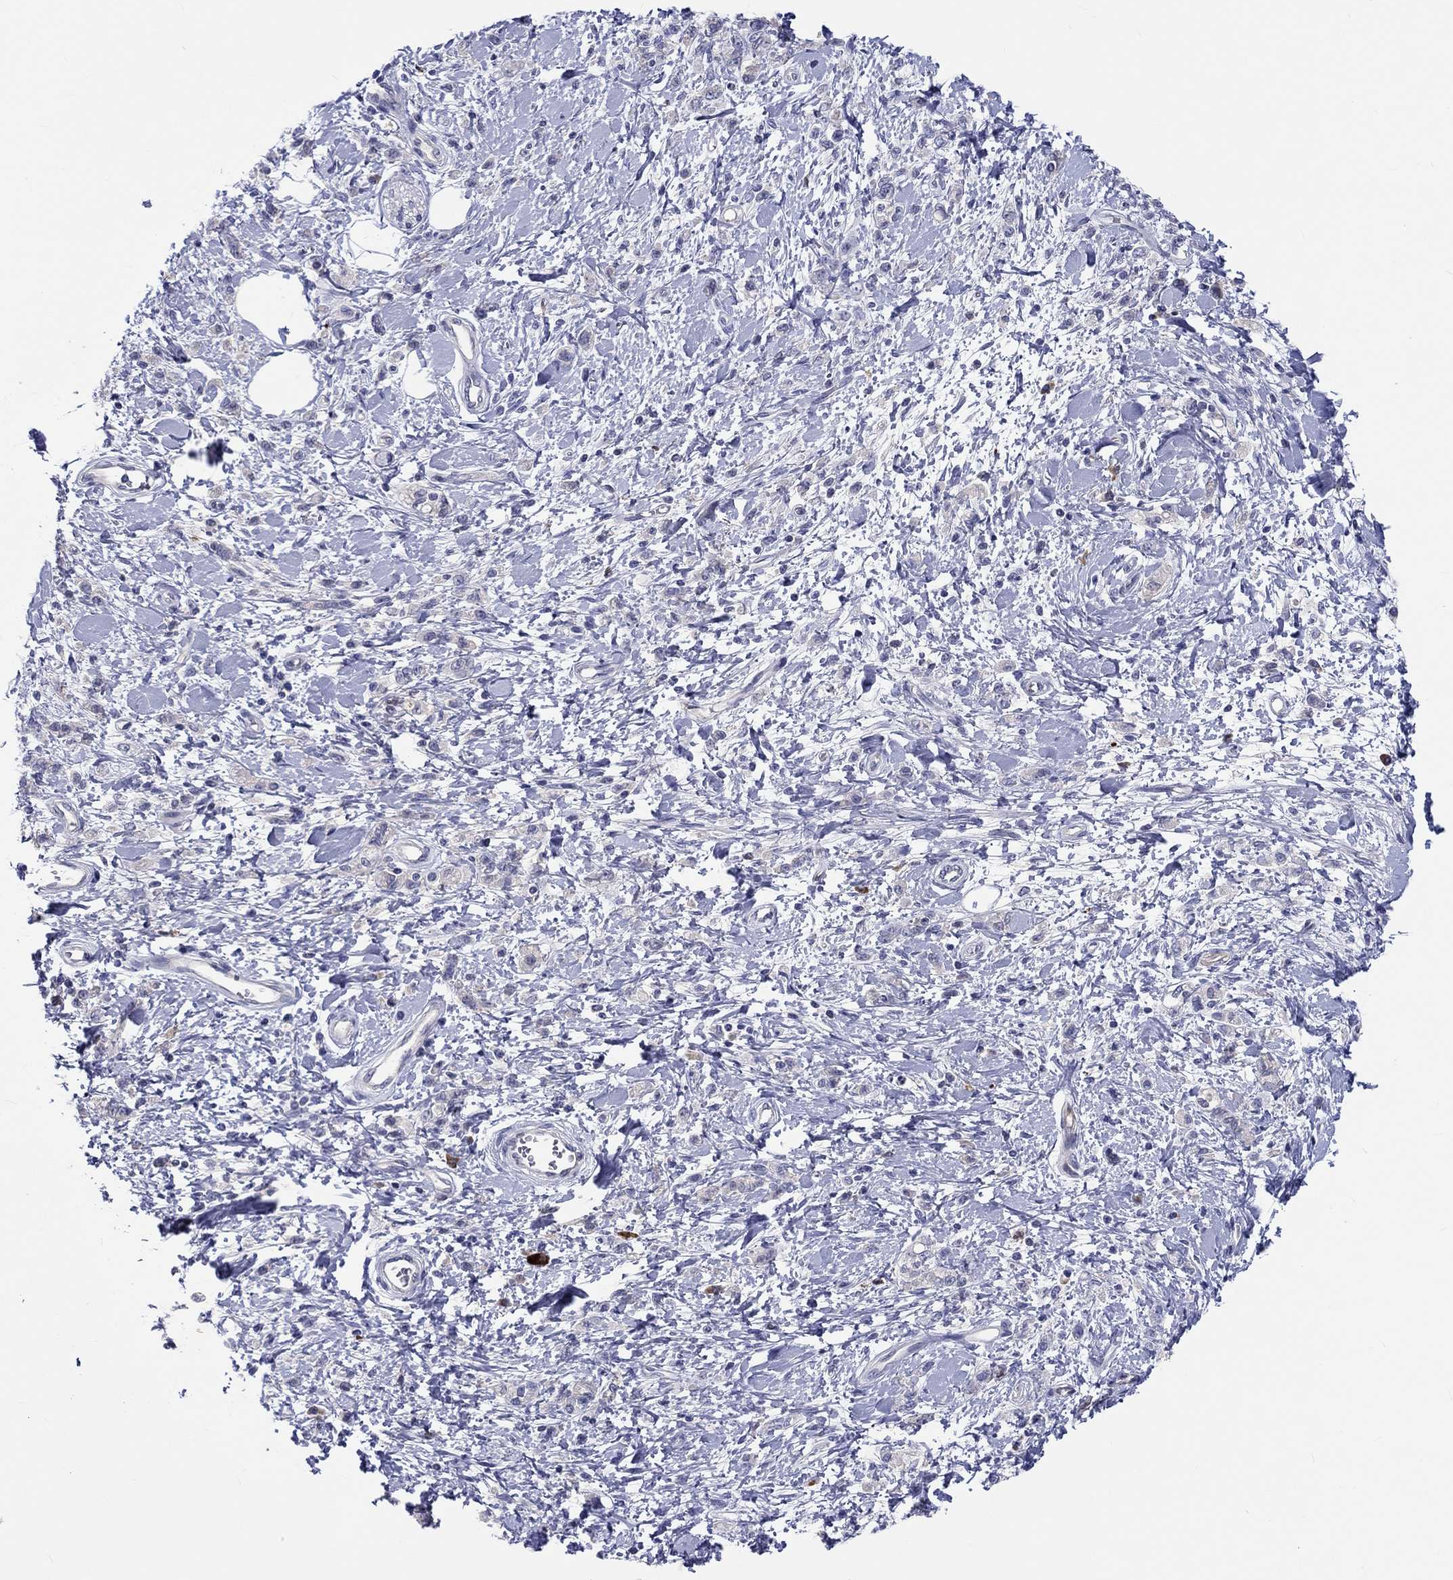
{"staining": {"intensity": "negative", "quantity": "none", "location": "none"}, "tissue": "stomach cancer", "cell_type": "Tumor cells", "image_type": "cancer", "snomed": [{"axis": "morphology", "description": "Adenocarcinoma, NOS"}, {"axis": "topography", "description": "Stomach"}], "caption": "Adenocarcinoma (stomach) was stained to show a protein in brown. There is no significant expression in tumor cells. (DAB (3,3'-diaminobenzidine) immunohistochemistry (IHC) with hematoxylin counter stain).", "gene": "ABCG4", "patient": {"sex": "male", "age": 77}}